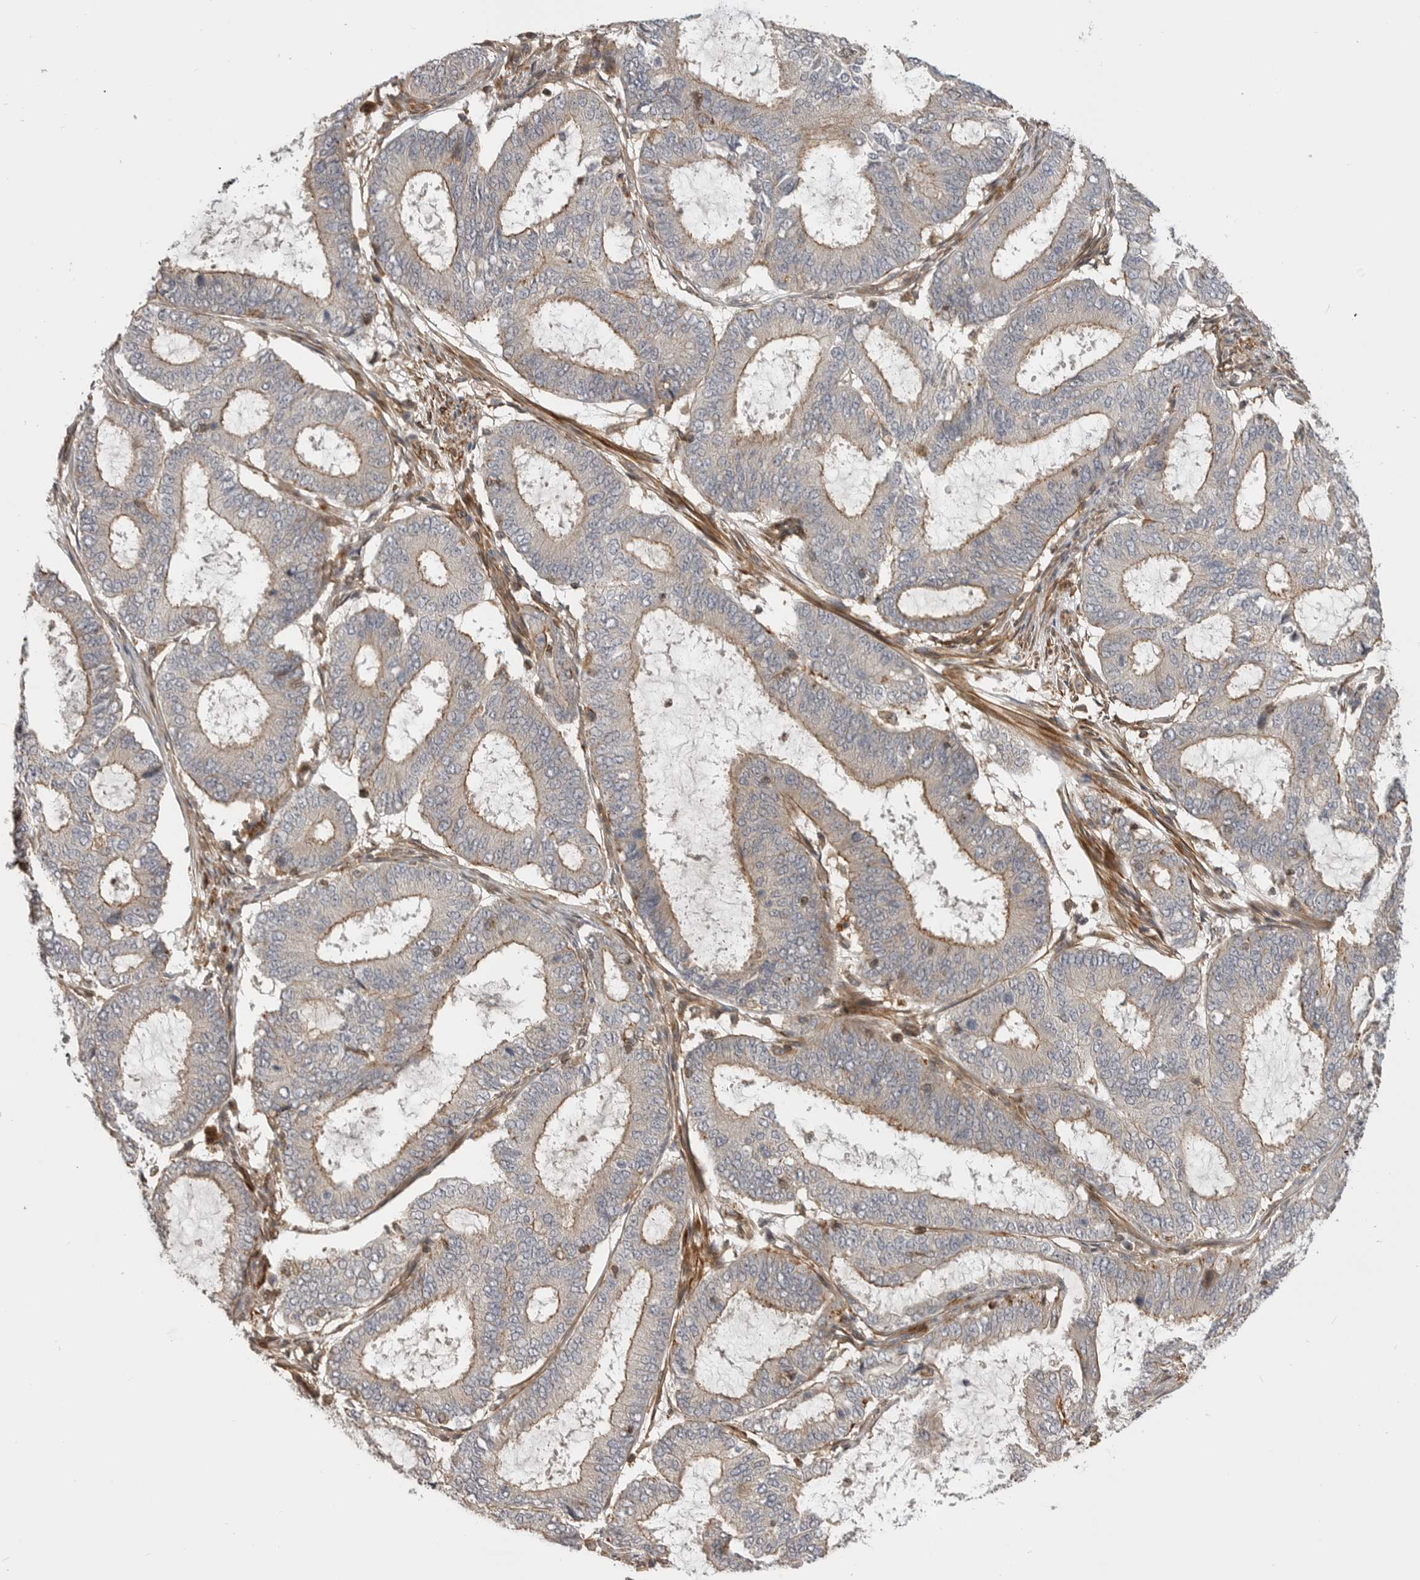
{"staining": {"intensity": "weak", "quantity": "<25%", "location": "cytoplasmic/membranous"}, "tissue": "endometrial cancer", "cell_type": "Tumor cells", "image_type": "cancer", "snomed": [{"axis": "morphology", "description": "Adenocarcinoma, NOS"}, {"axis": "topography", "description": "Endometrium"}], "caption": "Immunohistochemistry (IHC) image of human endometrial cancer stained for a protein (brown), which demonstrates no expression in tumor cells.", "gene": "TRIM56", "patient": {"sex": "female", "age": 51}}